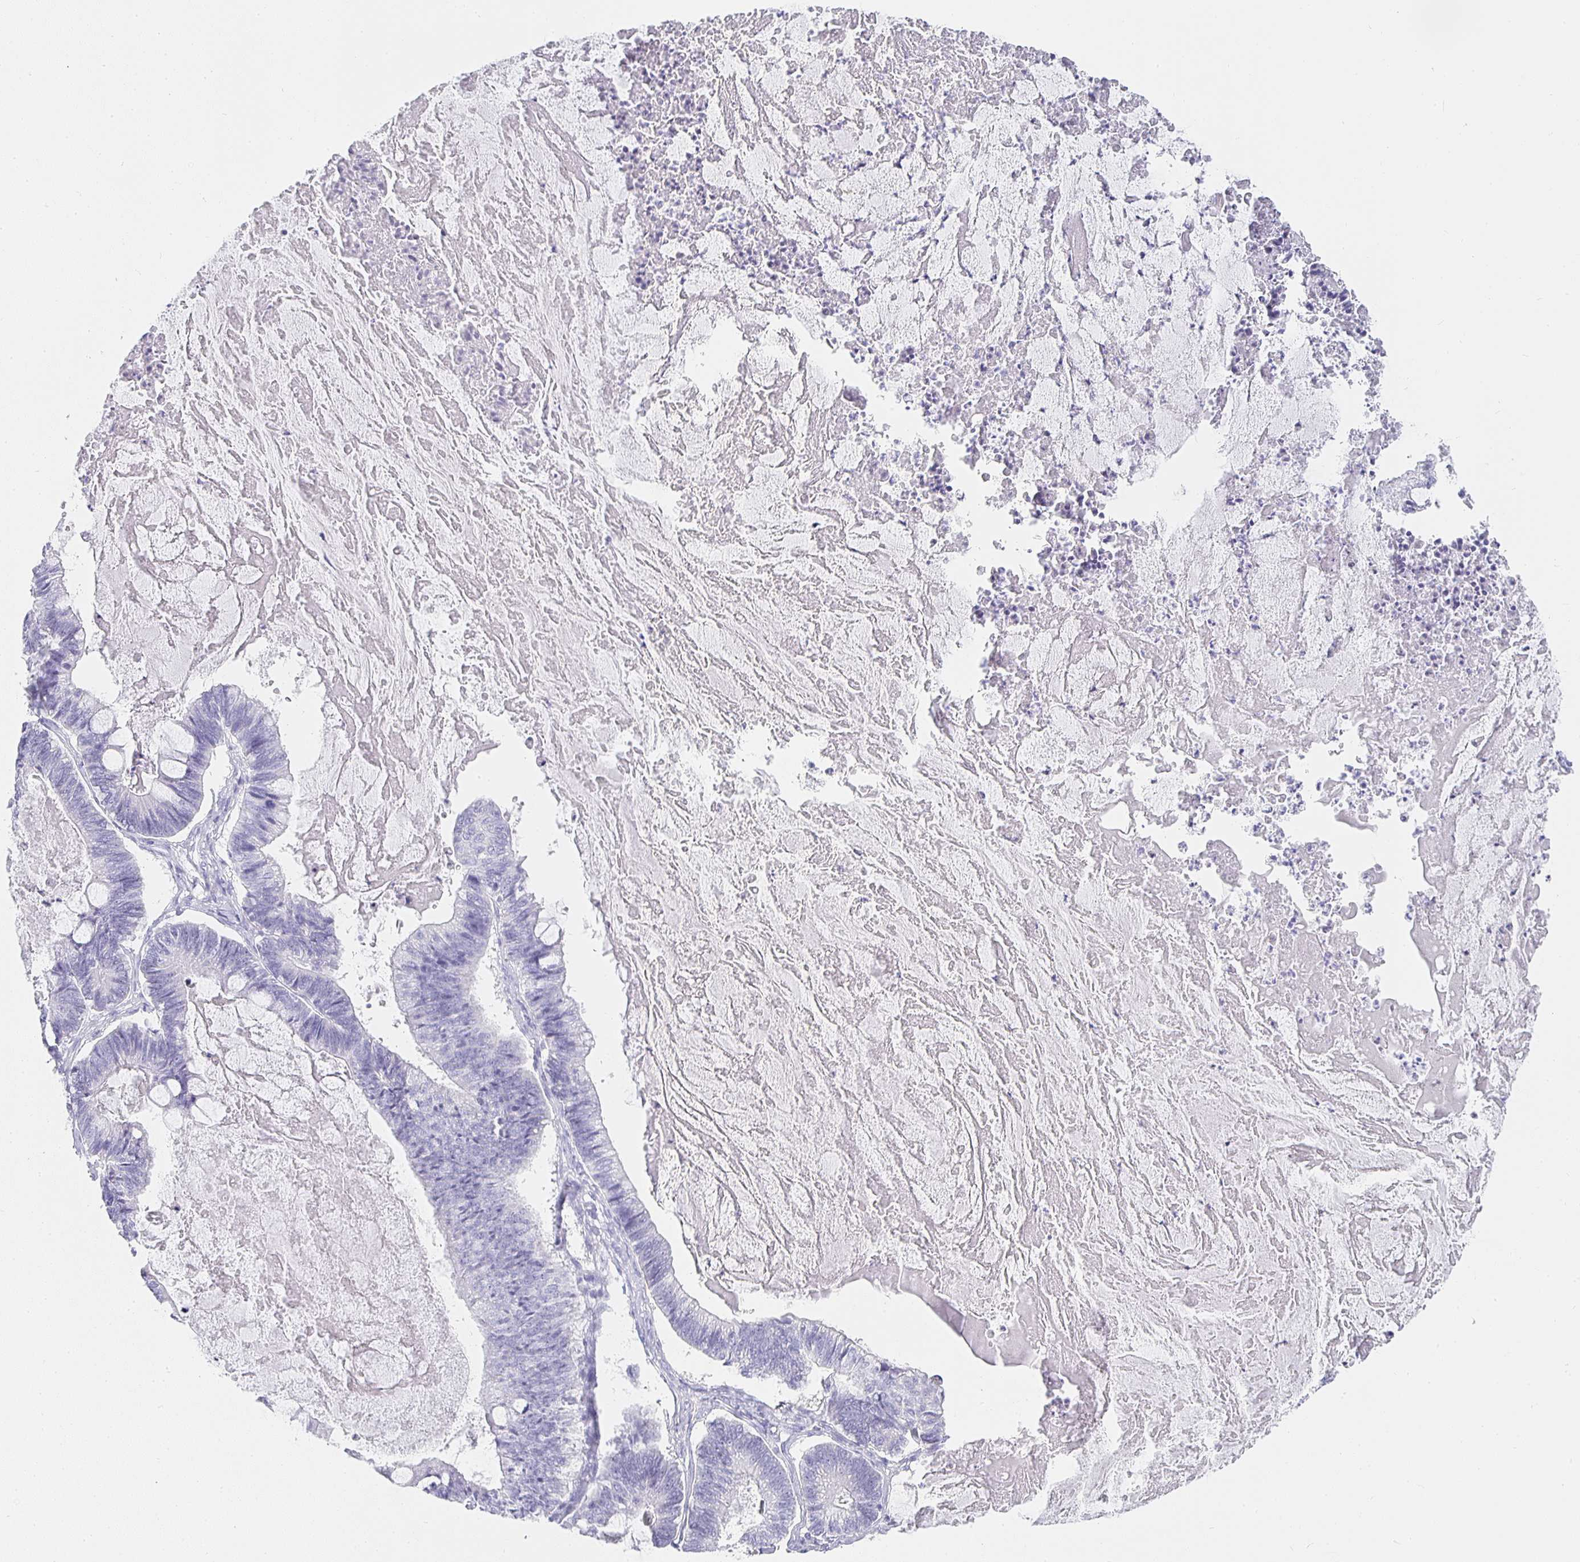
{"staining": {"intensity": "negative", "quantity": "none", "location": "none"}, "tissue": "ovarian cancer", "cell_type": "Tumor cells", "image_type": "cancer", "snomed": [{"axis": "morphology", "description": "Cystadenocarcinoma, mucinous, NOS"}, {"axis": "topography", "description": "Ovary"}], "caption": "Immunohistochemistry (IHC) histopathology image of ovarian cancer stained for a protein (brown), which exhibits no staining in tumor cells.", "gene": "TPSD1", "patient": {"sex": "female", "age": 61}}